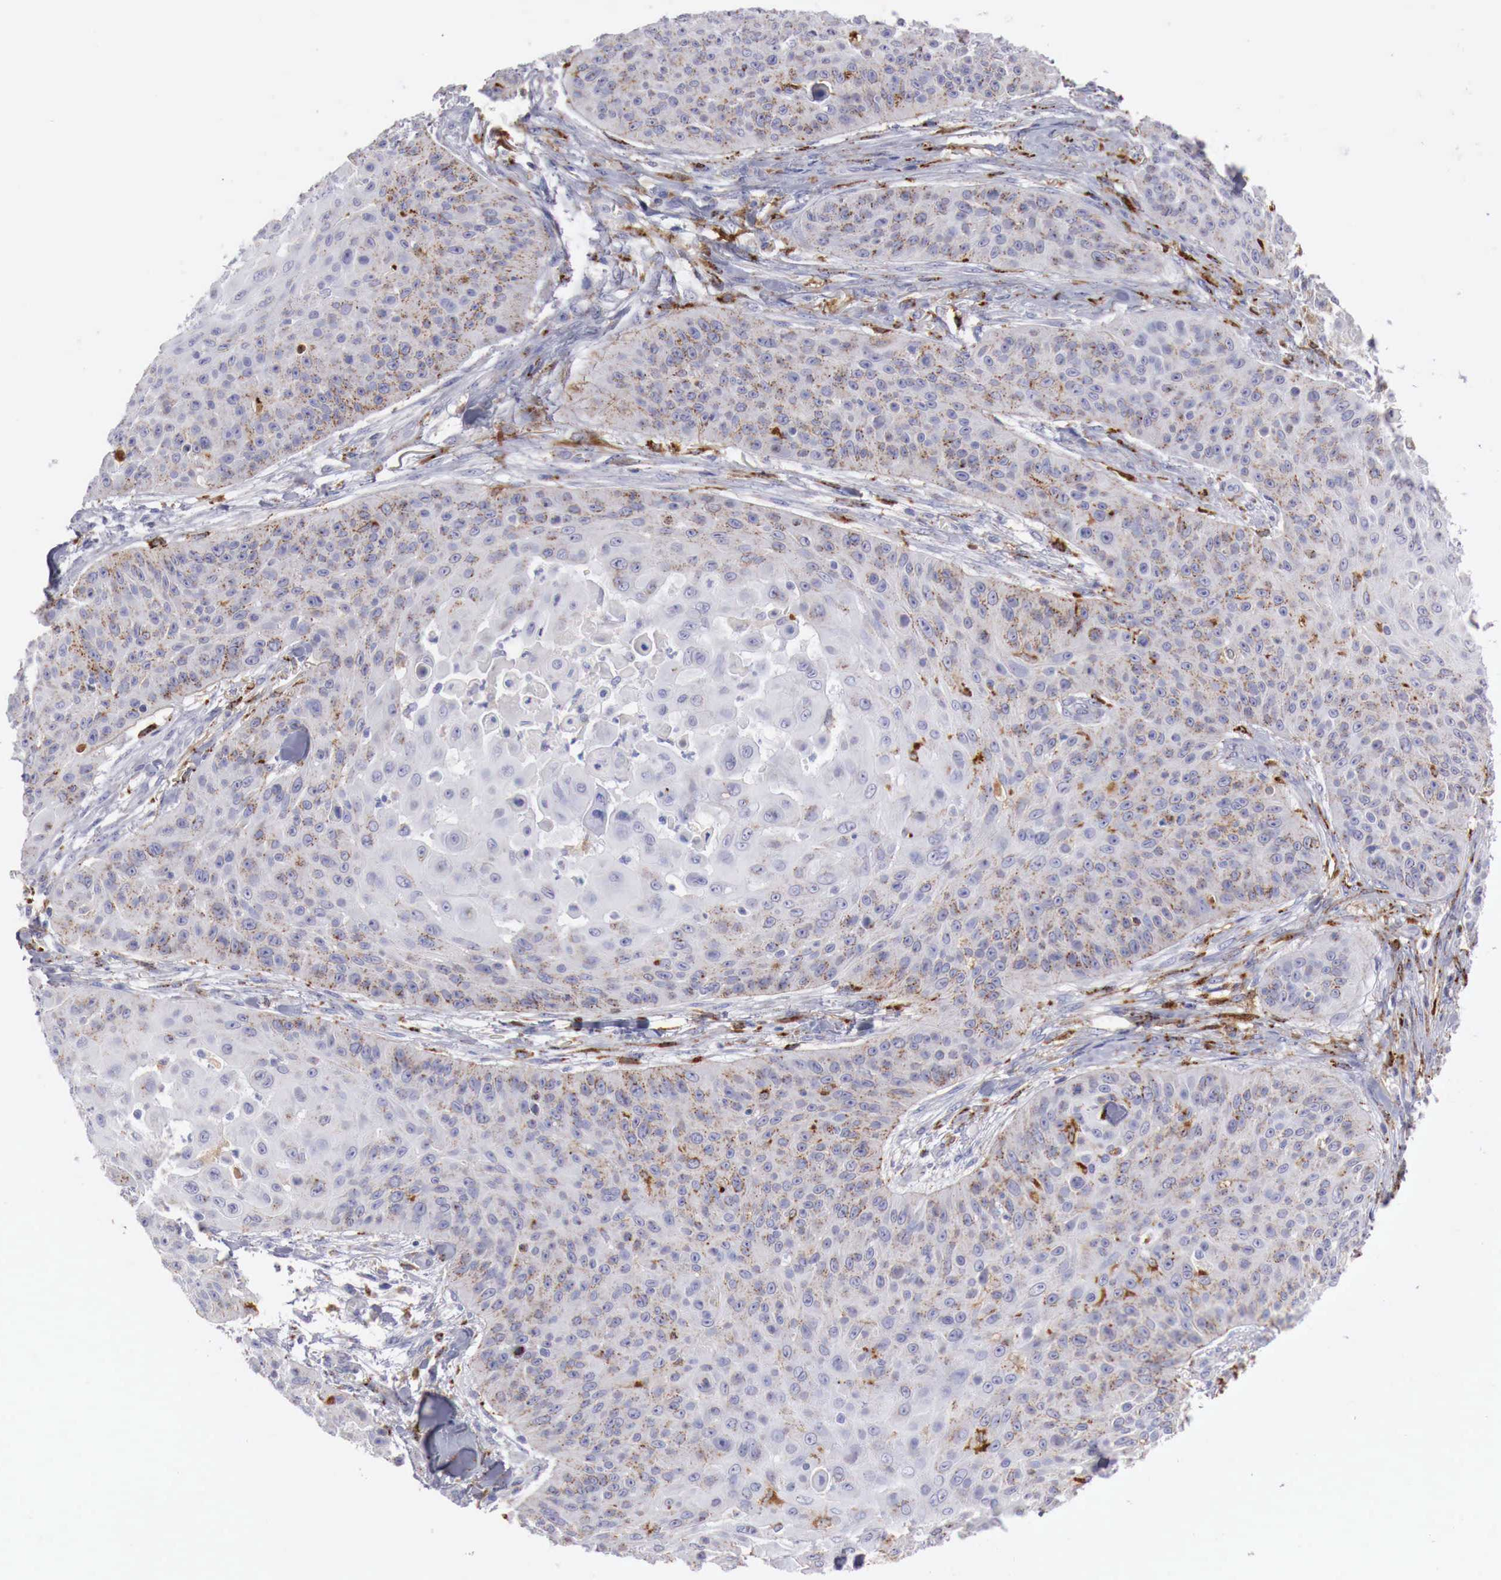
{"staining": {"intensity": "weak", "quantity": "25%-75%", "location": "cytoplasmic/membranous"}, "tissue": "skin cancer", "cell_type": "Tumor cells", "image_type": "cancer", "snomed": [{"axis": "morphology", "description": "Squamous cell carcinoma, NOS"}, {"axis": "topography", "description": "Skin"}], "caption": "Human skin squamous cell carcinoma stained with a brown dye exhibits weak cytoplasmic/membranous positive expression in approximately 25%-75% of tumor cells.", "gene": "GLA", "patient": {"sex": "male", "age": 82}}